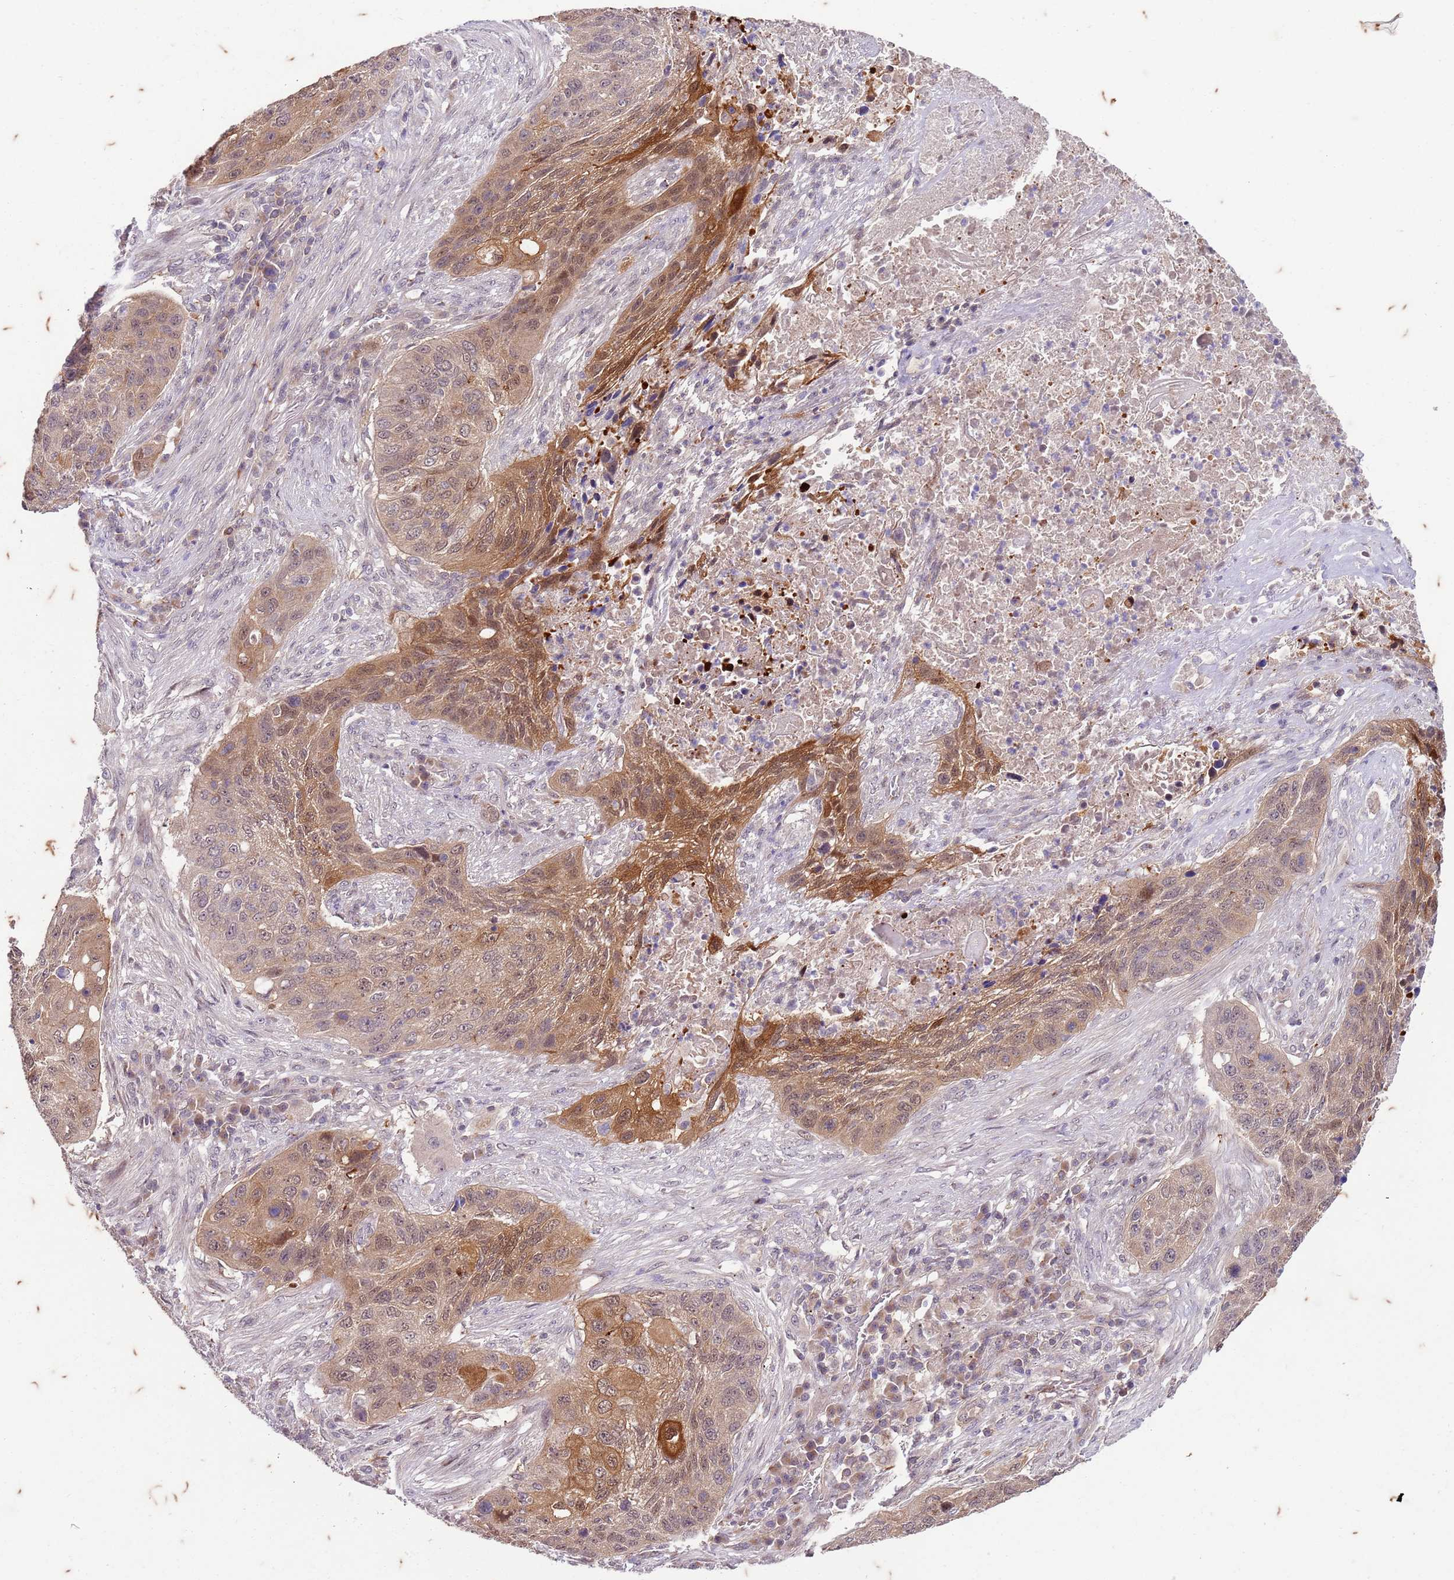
{"staining": {"intensity": "moderate", "quantity": "25%-75%", "location": "cytoplasmic/membranous,nuclear"}, "tissue": "lung cancer", "cell_type": "Tumor cells", "image_type": "cancer", "snomed": [{"axis": "morphology", "description": "Squamous cell carcinoma, NOS"}, {"axis": "topography", "description": "Lung"}], "caption": "Tumor cells reveal medium levels of moderate cytoplasmic/membranous and nuclear expression in about 25%-75% of cells in human squamous cell carcinoma (lung).", "gene": "RAPGEF3", "patient": {"sex": "female", "age": 63}}